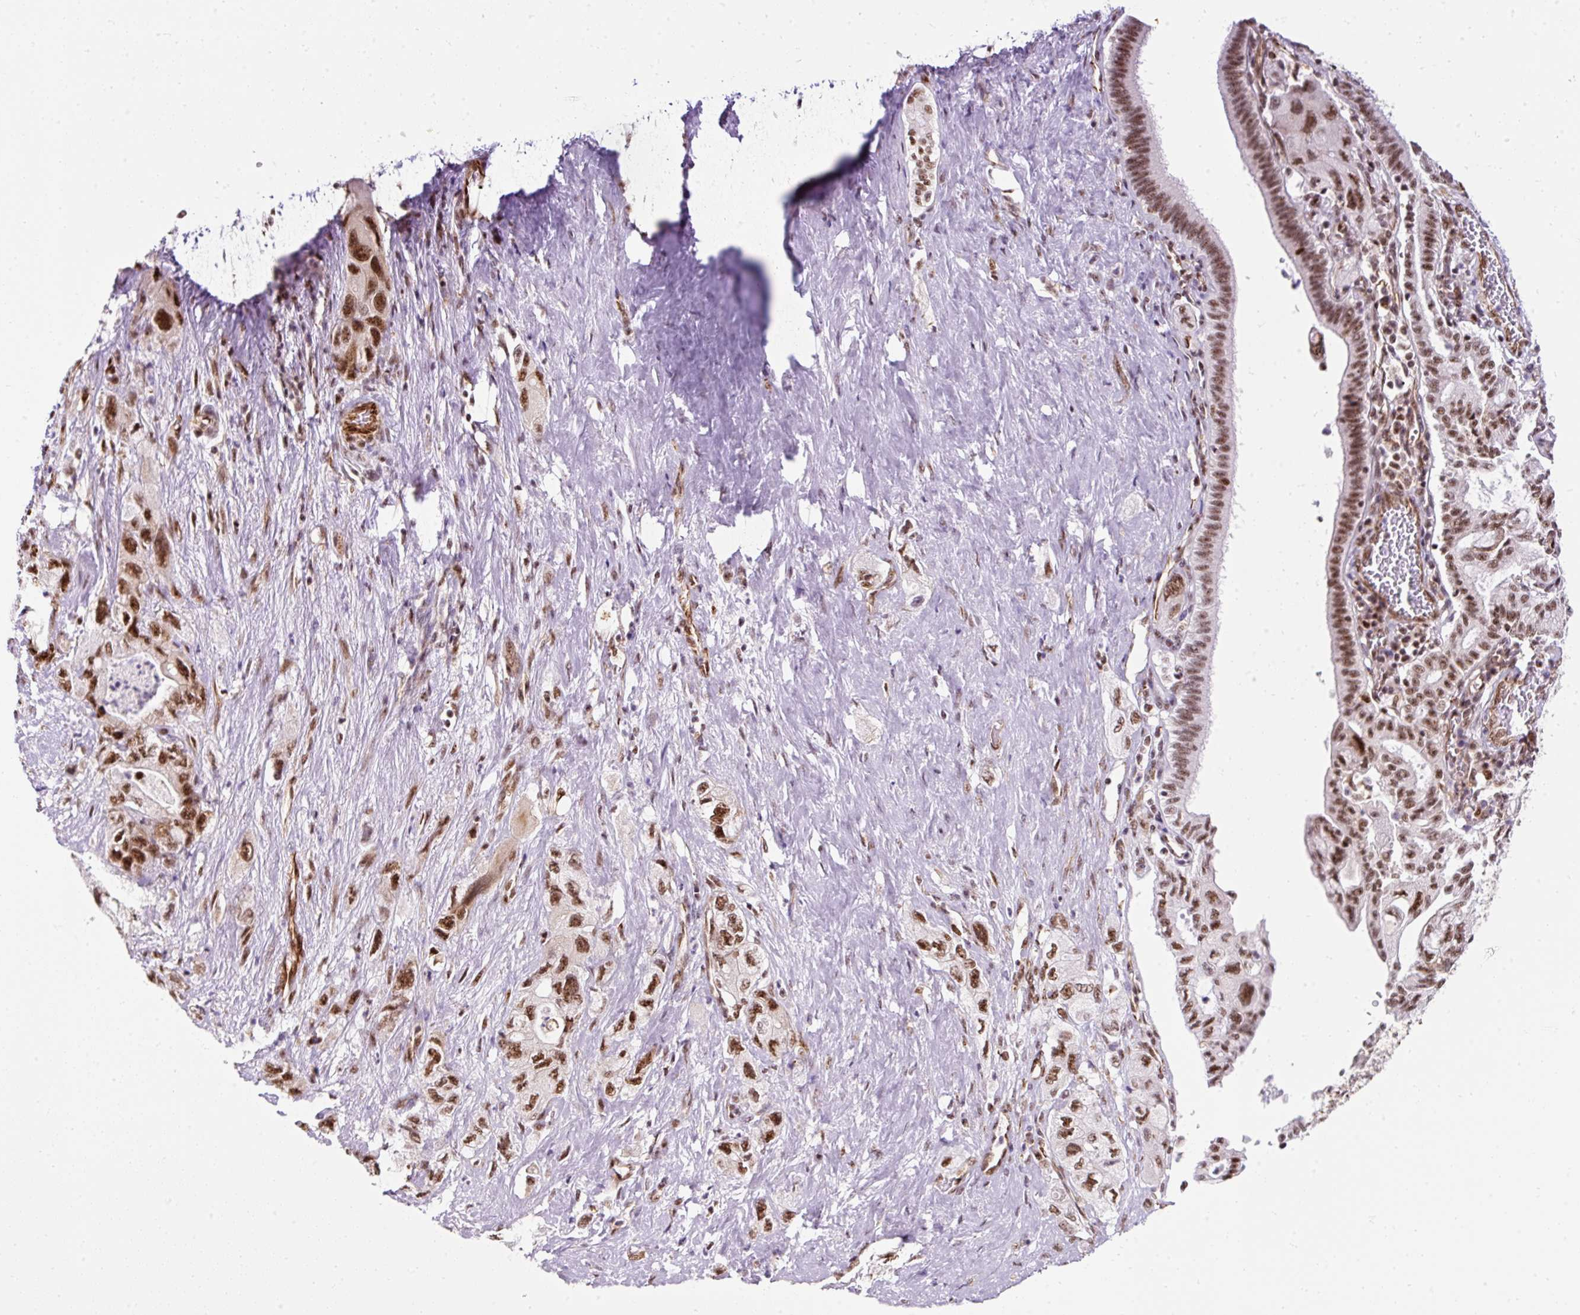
{"staining": {"intensity": "moderate", "quantity": ">75%", "location": "nuclear"}, "tissue": "pancreatic cancer", "cell_type": "Tumor cells", "image_type": "cancer", "snomed": [{"axis": "morphology", "description": "Adenocarcinoma, NOS"}, {"axis": "topography", "description": "Pancreas"}], "caption": "Immunohistochemical staining of human pancreatic cancer (adenocarcinoma) exhibits medium levels of moderate nuclear expression in about >75% of tumor cells.", "gene": "LUC7L2", "patient": {"sex": "female", "age": 73}}